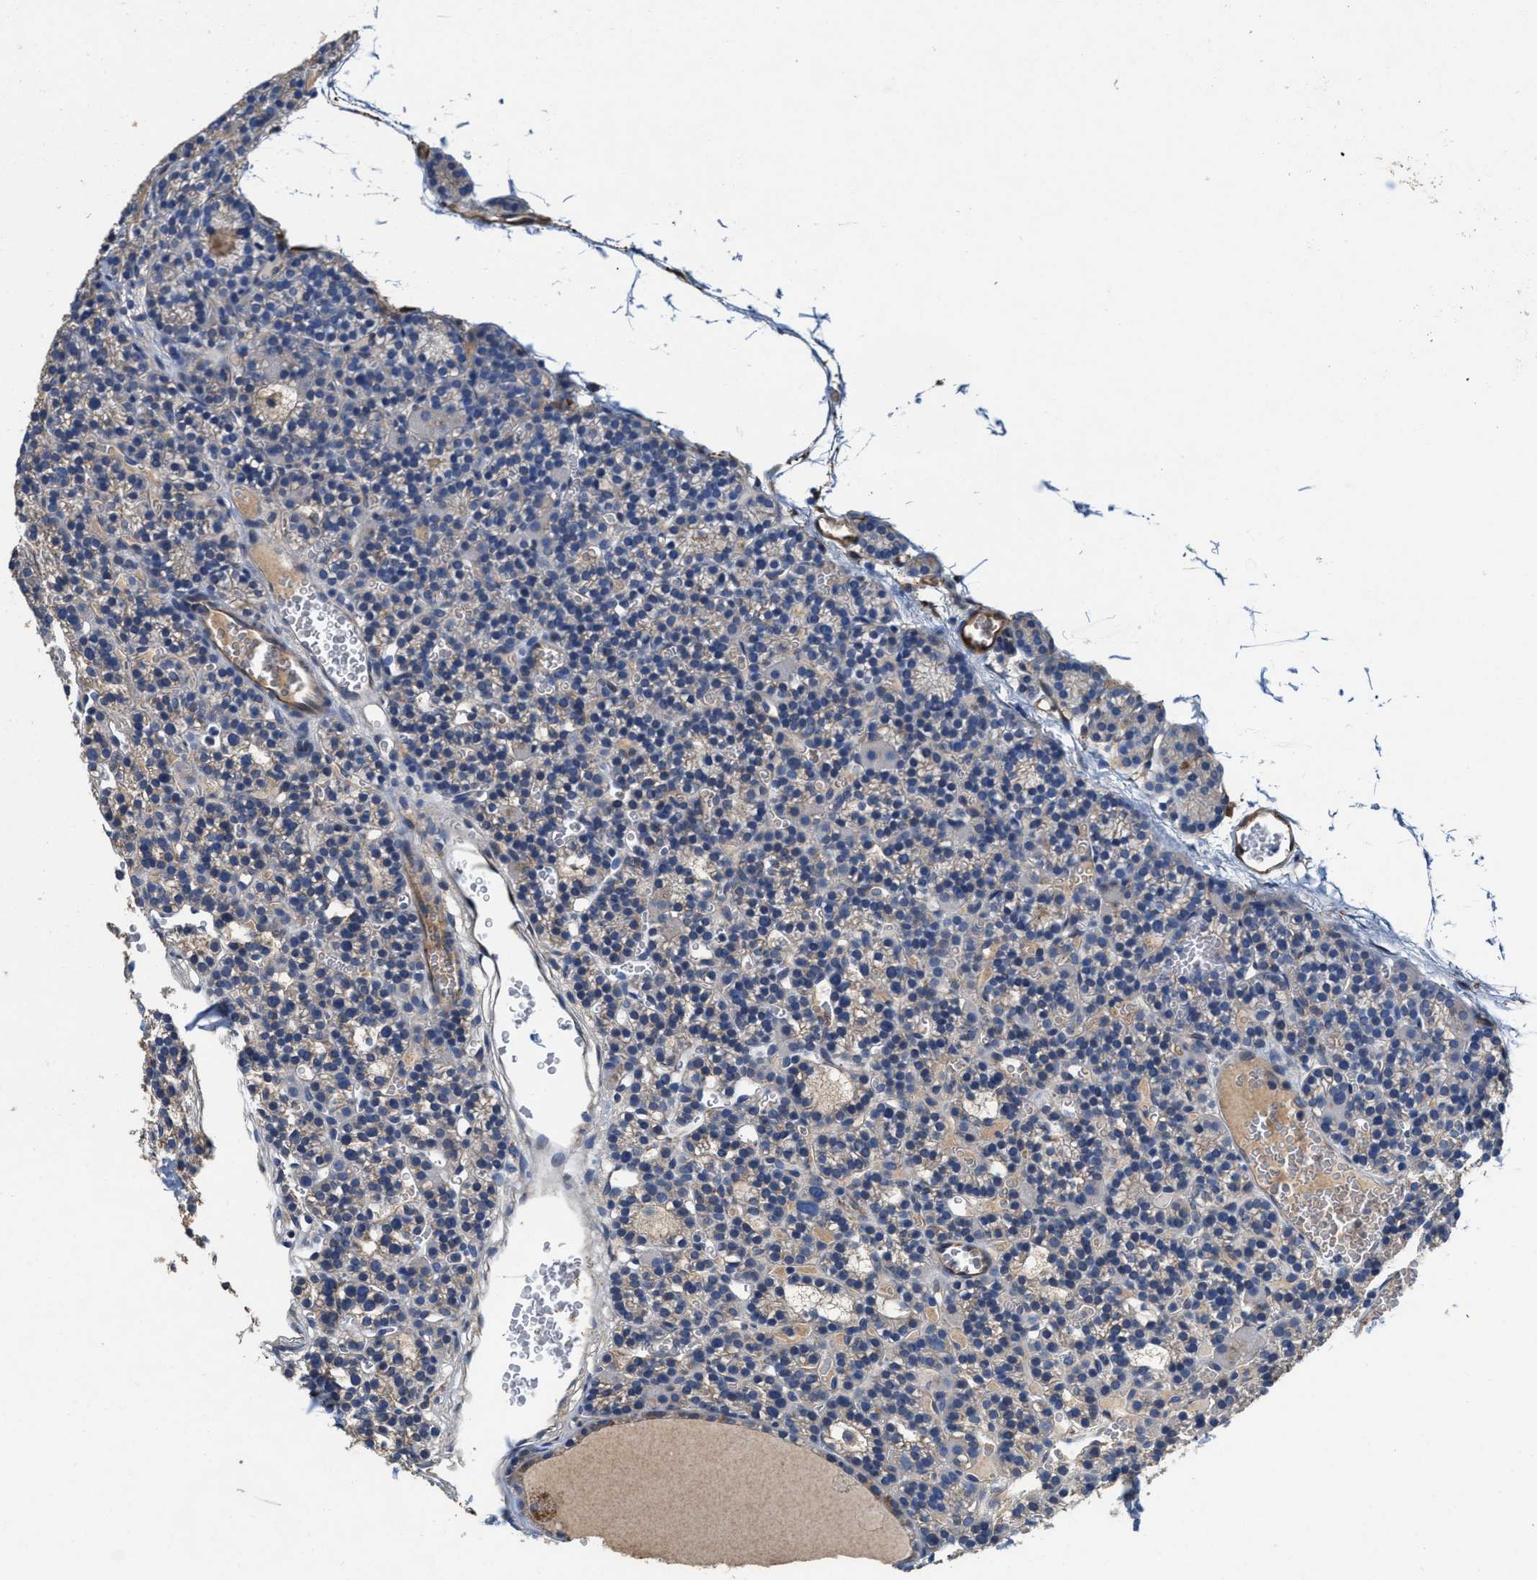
{"staining": {"intensity": "negative", "quantity": "none", "location": "none"}, "tissue": "parathyroid gland", "cell_type": "Glandular cells", "image_type": "normal", "snomed": [{"axis": "morphology", "description": "Normal tissue, NOS"}, {"axis": "morphology", "description": "Adenoma, NOS"}, {"axis": "topography", "description": "Parathyroid gland"}], "caption": "Micrograph shows no significant protein expression in glandular cells of normal parathyroid gland. (DAB (3,3'-diaminobenzidine) IHC visualized using brightfield microscopy, high magnification).", "gene": "PEG10", "patient": {"sex": "female", "age": 58}}